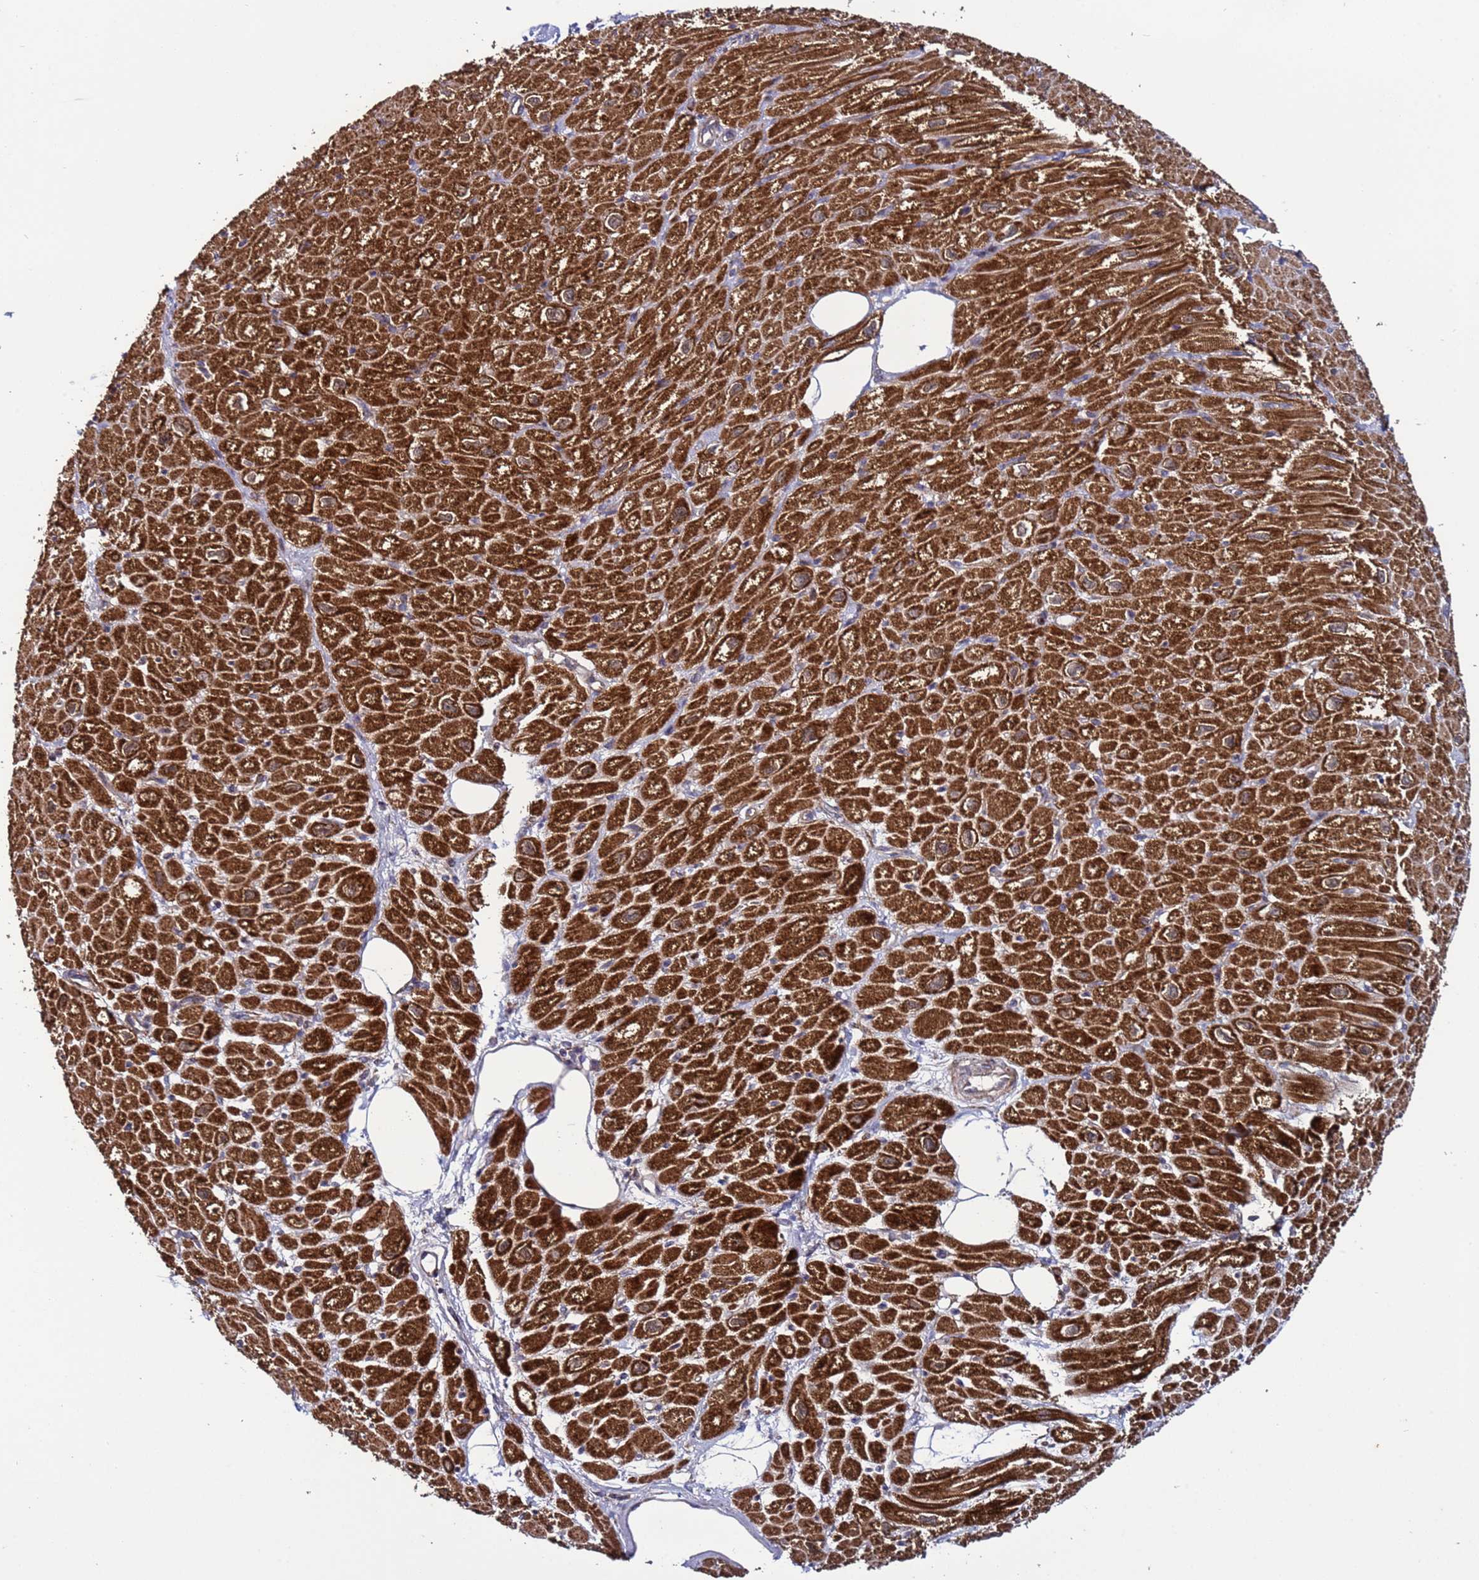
{"staining": {"intensity": "strong", "quantity": ">75%", "location": "cytoplasmic/membranous"}, "tissue": "heart muscle", "cell_type": "Cardiomyocytes", "image_type": "normal", "snomed": [{"axis": "morphology", "description": "Normal tissue, NOS"}, {"axis": "topography", "description": "Heart"}], "caption": "Brown immunohistochemical staining in normal heart muscle demonstrates strong cytoplasmic/membranous staining in about >75% of cardiomyocytes.", "gene": "TMEM176B", "patient": {"sex": "male", "age": 50}}